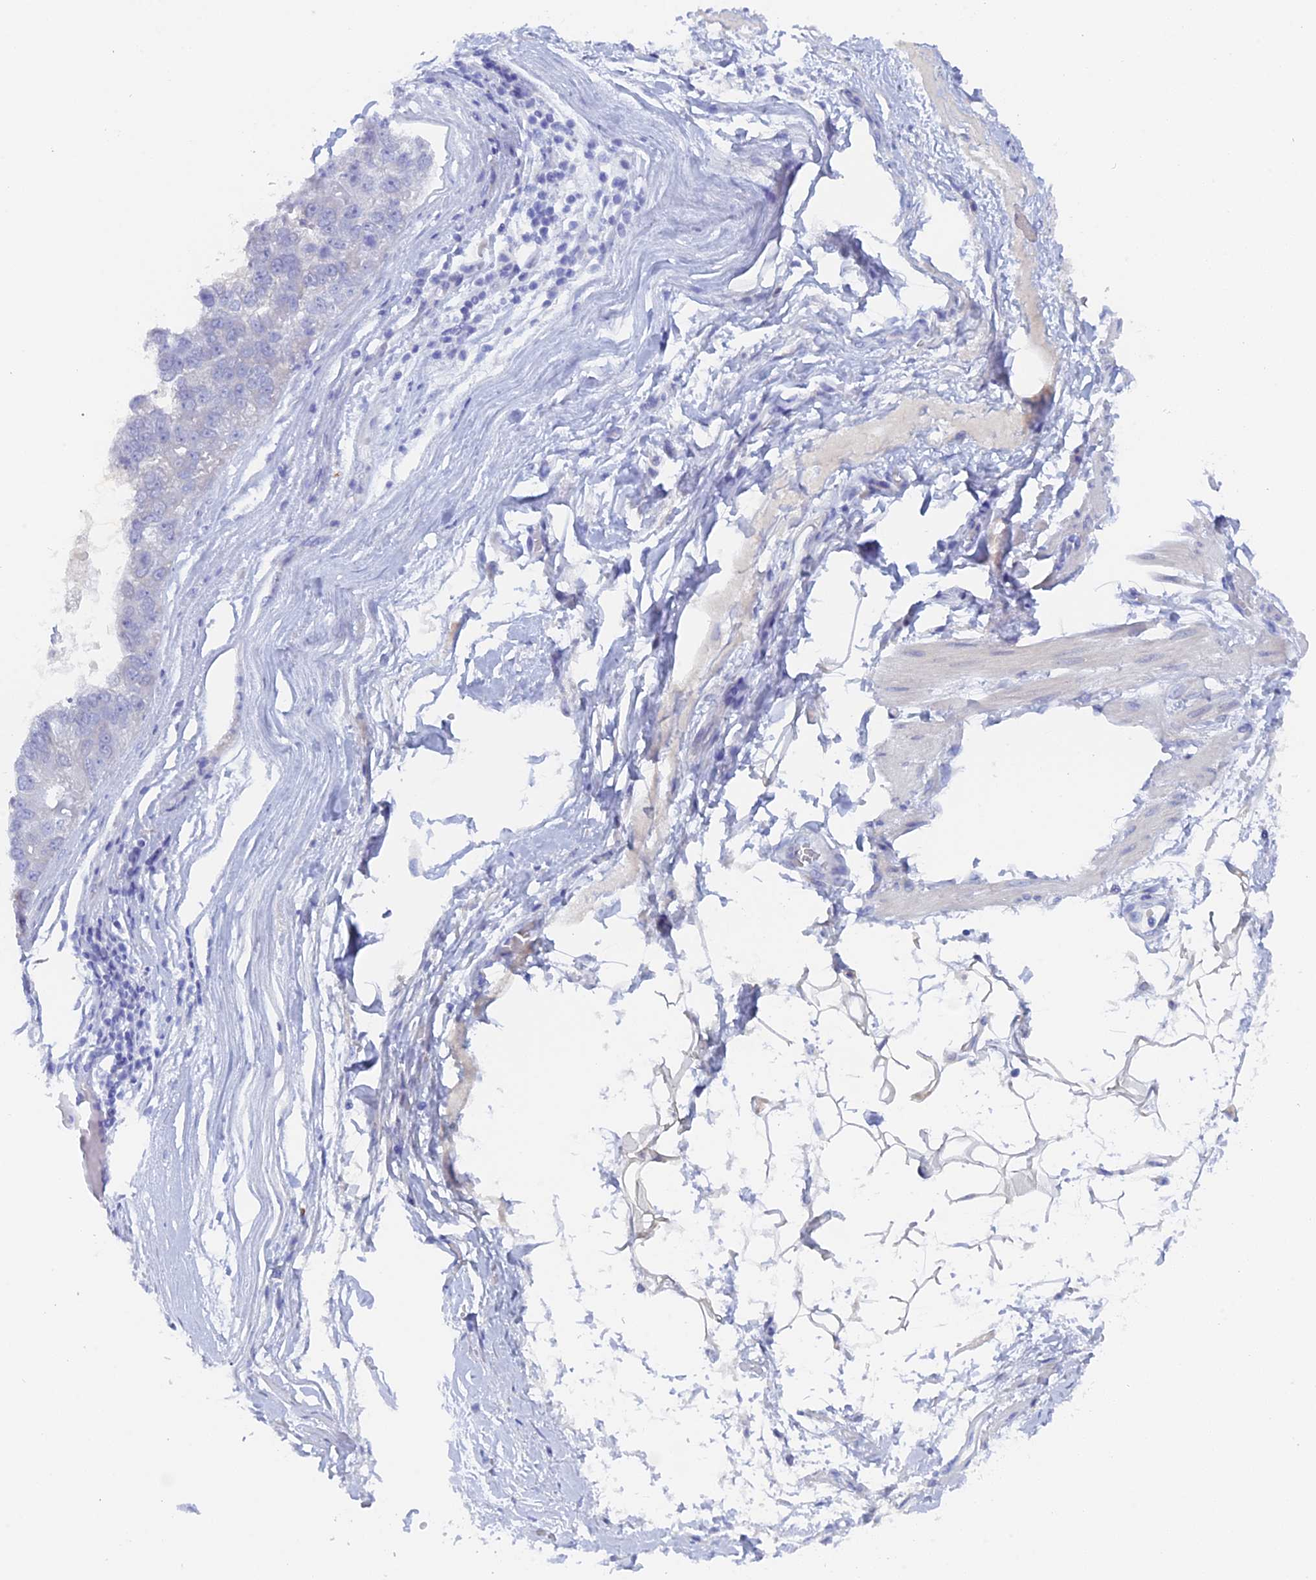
{"staining": {"intensity": "negative", "quantity": "none", "location": "none"}, "tissue": "pancreatic cancer", "cell_type": "Tumor cells", "image_type": "cancer", "snomed": [{"axis": "morphology", "description": "Adenocarcinoma, NOS"}, {"axis": "topography", "description": "Pancreas"}], "caption": "IHC histopathology image of human adenocarcinoma (pancreatic) stained for a protein (brown), which exhibits no expression in tumor cells.", "gene": "DACT3", "patient": {"sex": "female", "age": 61}}